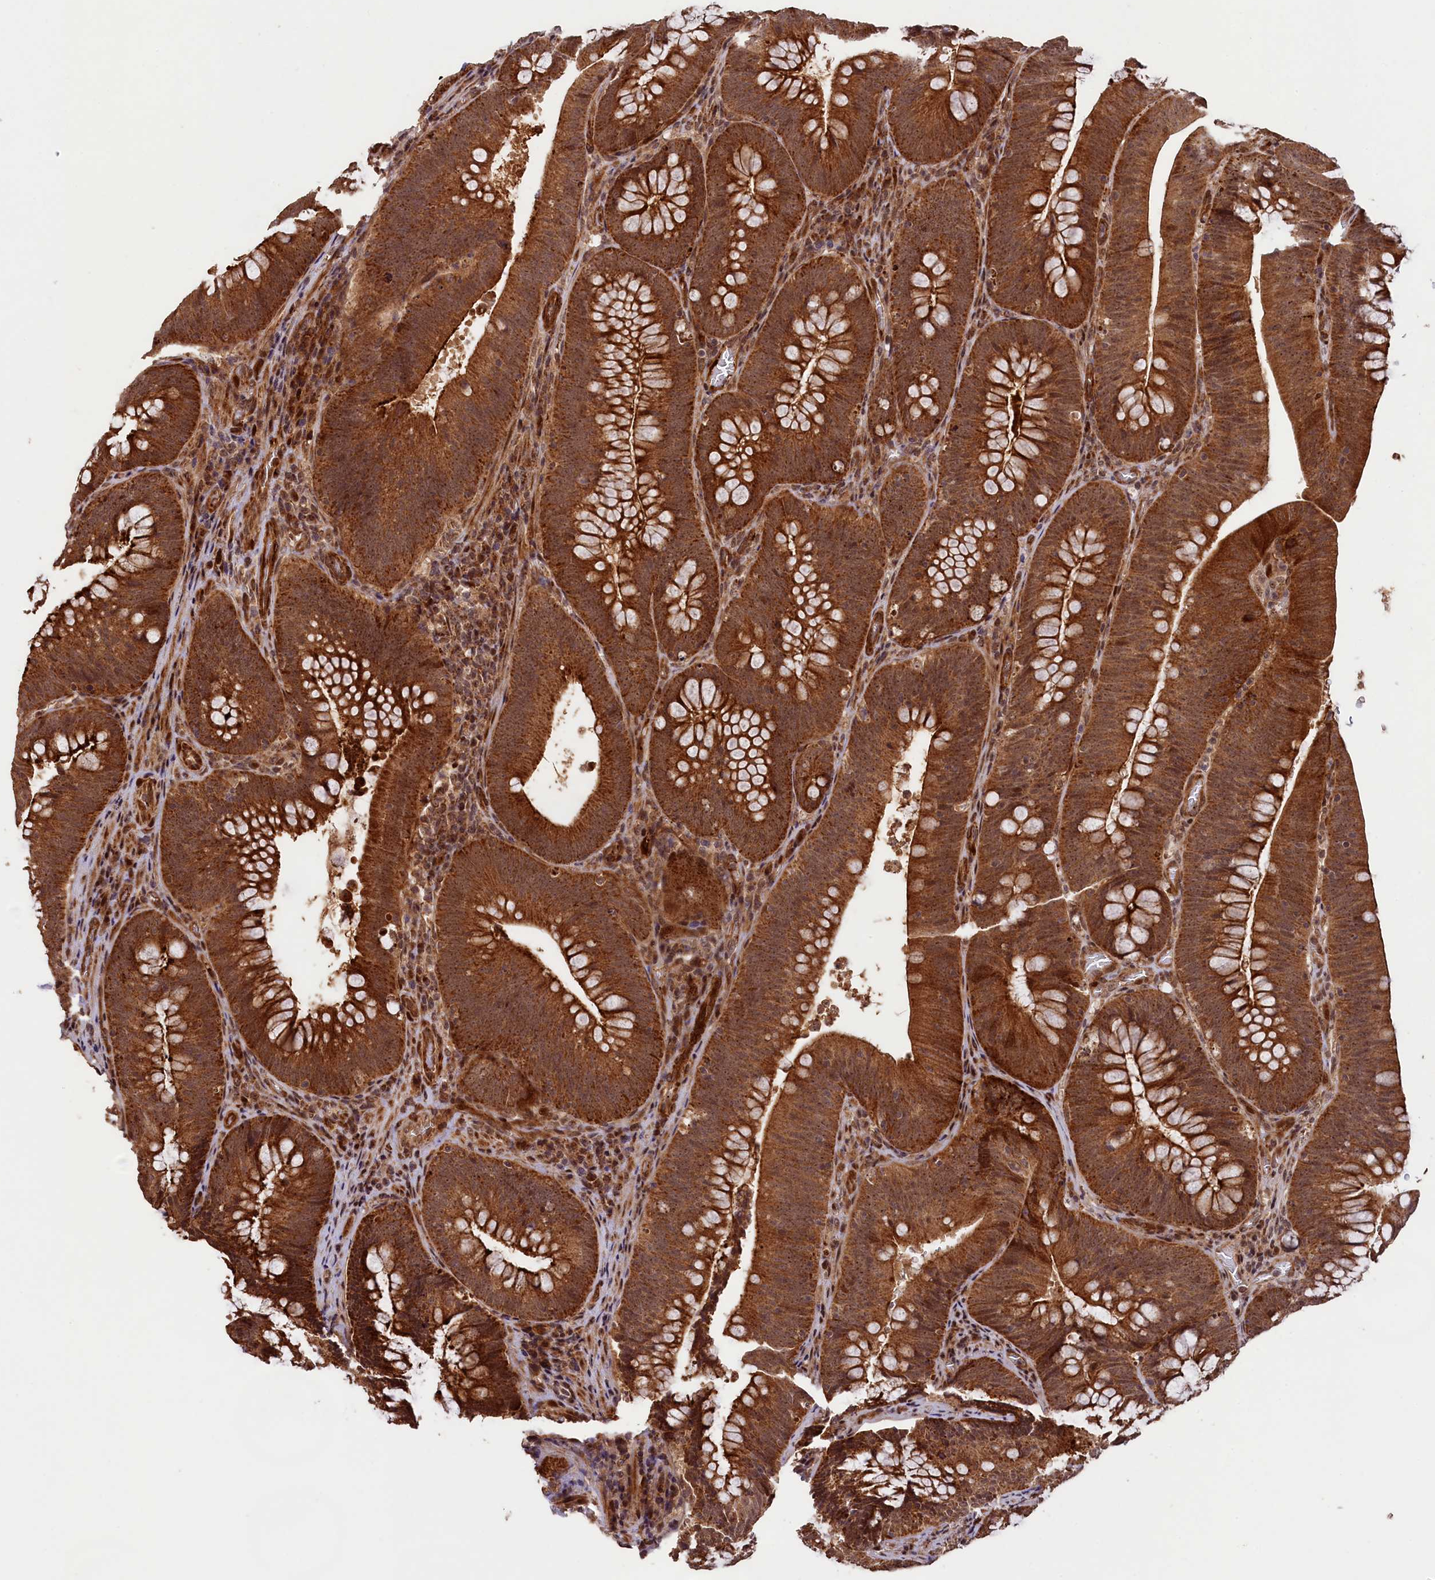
{"staining": {"intensity": "strong", "quantity": ">75%", "location": "cytoplasmic/membranous"}, "tissue": "colorectal cancer", "cell_type": "Tumor cells", "image_type": "cancer", "snomed": [{"axis": "morphology", "description": "Normal tissue, NOS"}, {"axis": "topography", "description": "Colon"}], "caption": "Human colorectal cancer stained with a brown dye exhibits strong cytoplasmic/membranous positive expression in about >75% of tumor cells.", "gene": "SHPRH", "patient": {"sex": "female", "age": 82}}